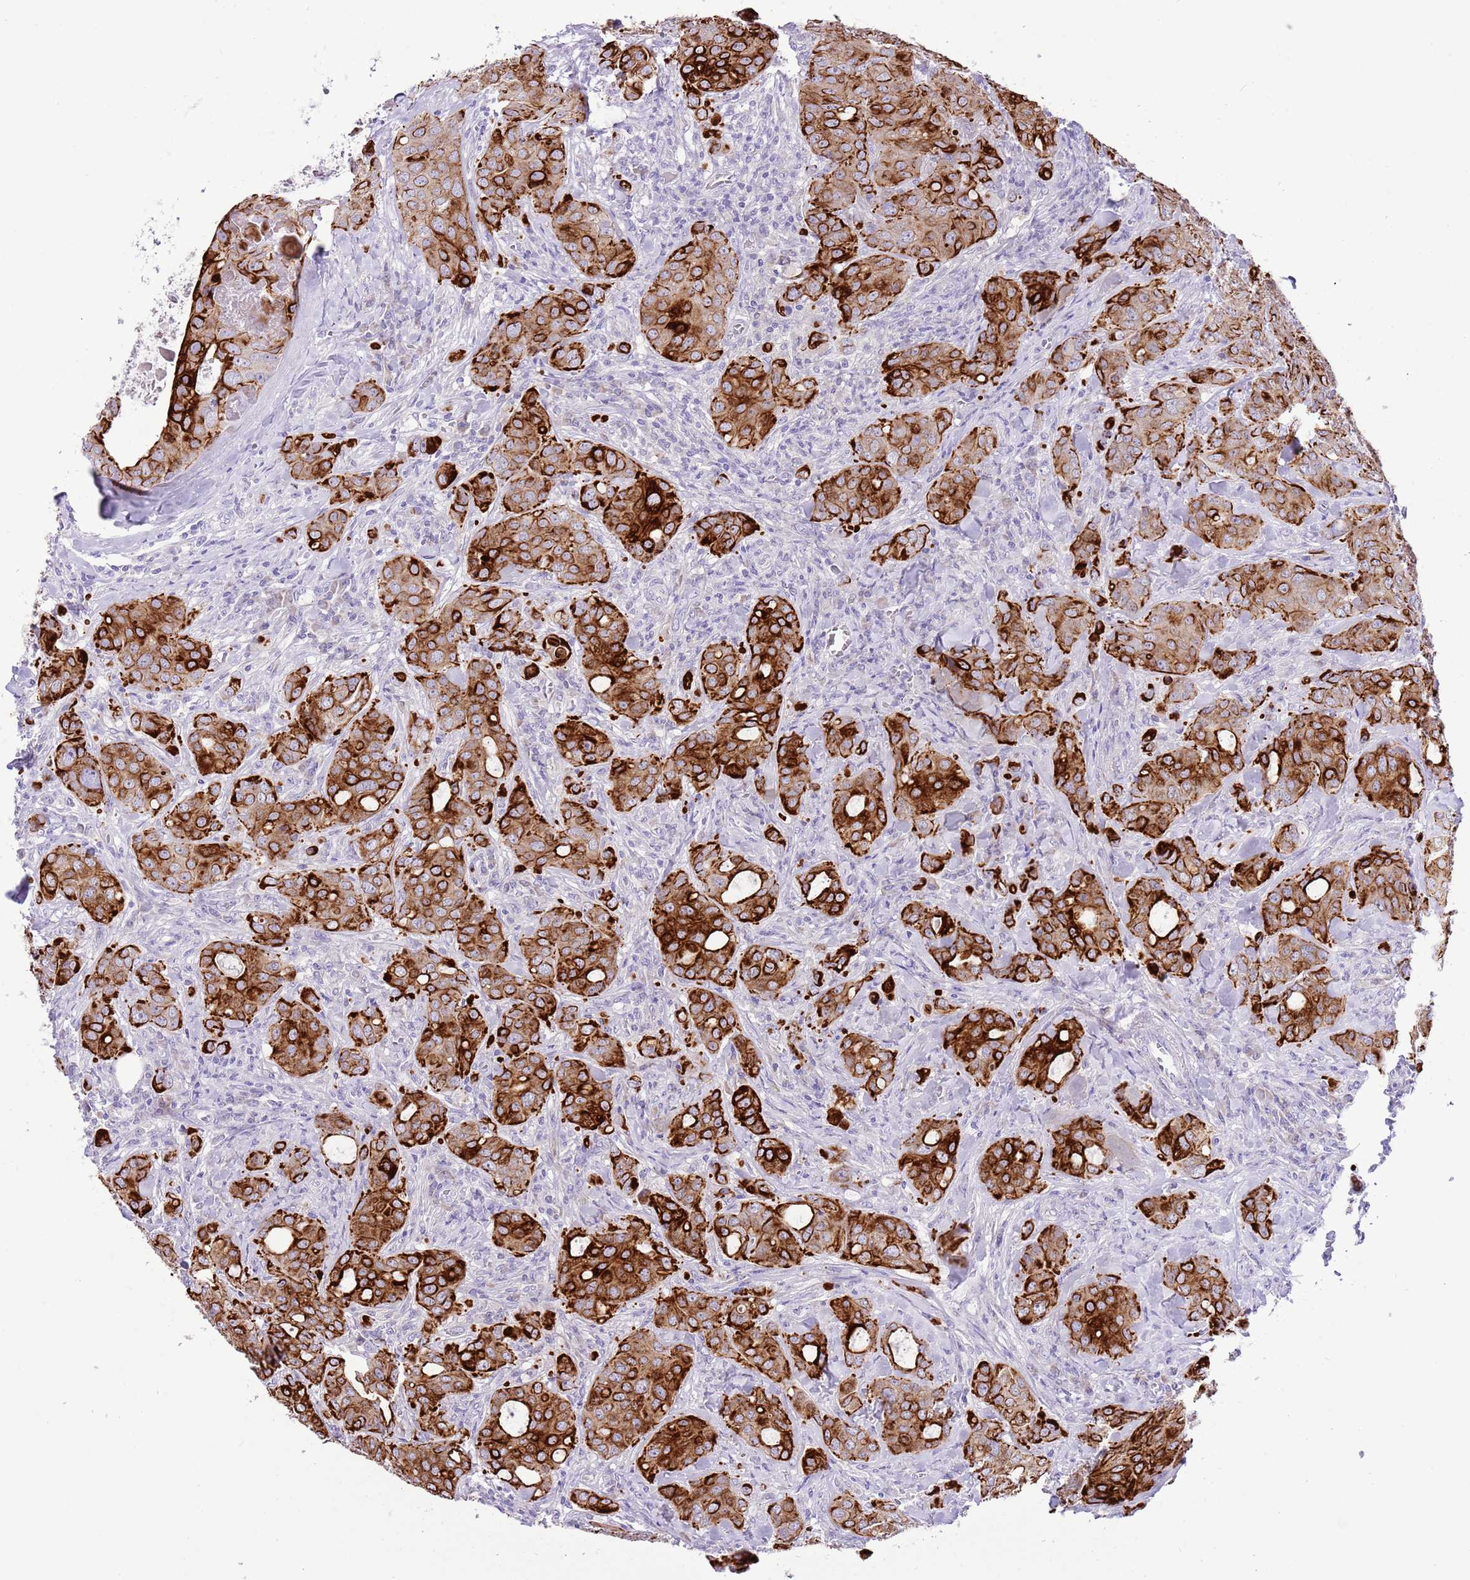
{"staining": {"intensity": "strong", "quantity": ">75%", "location": "cytoplasmic/membranous"}, "tissue": "breast cancer", "cell_type": "Tumor cells", "image_type": "cancer", "snomed": [{"axis": "morphology", "description": "Duct carcinoma"}, {"axis": "topography", "description": "Breast"}], "caption": "Breast cancer stained with DAB immunohistochemistry displays high levels of strong cytoplasmic/membranous staining in about >75% of tumor cells. The staining was performed using DAB to visualize the protein expression in brown, while the nuclei were stained in blue with hematoxylin (Magnification: 20x).", "gene": "R3HDM4", "patient": {"sex": "female", "age": 43}}